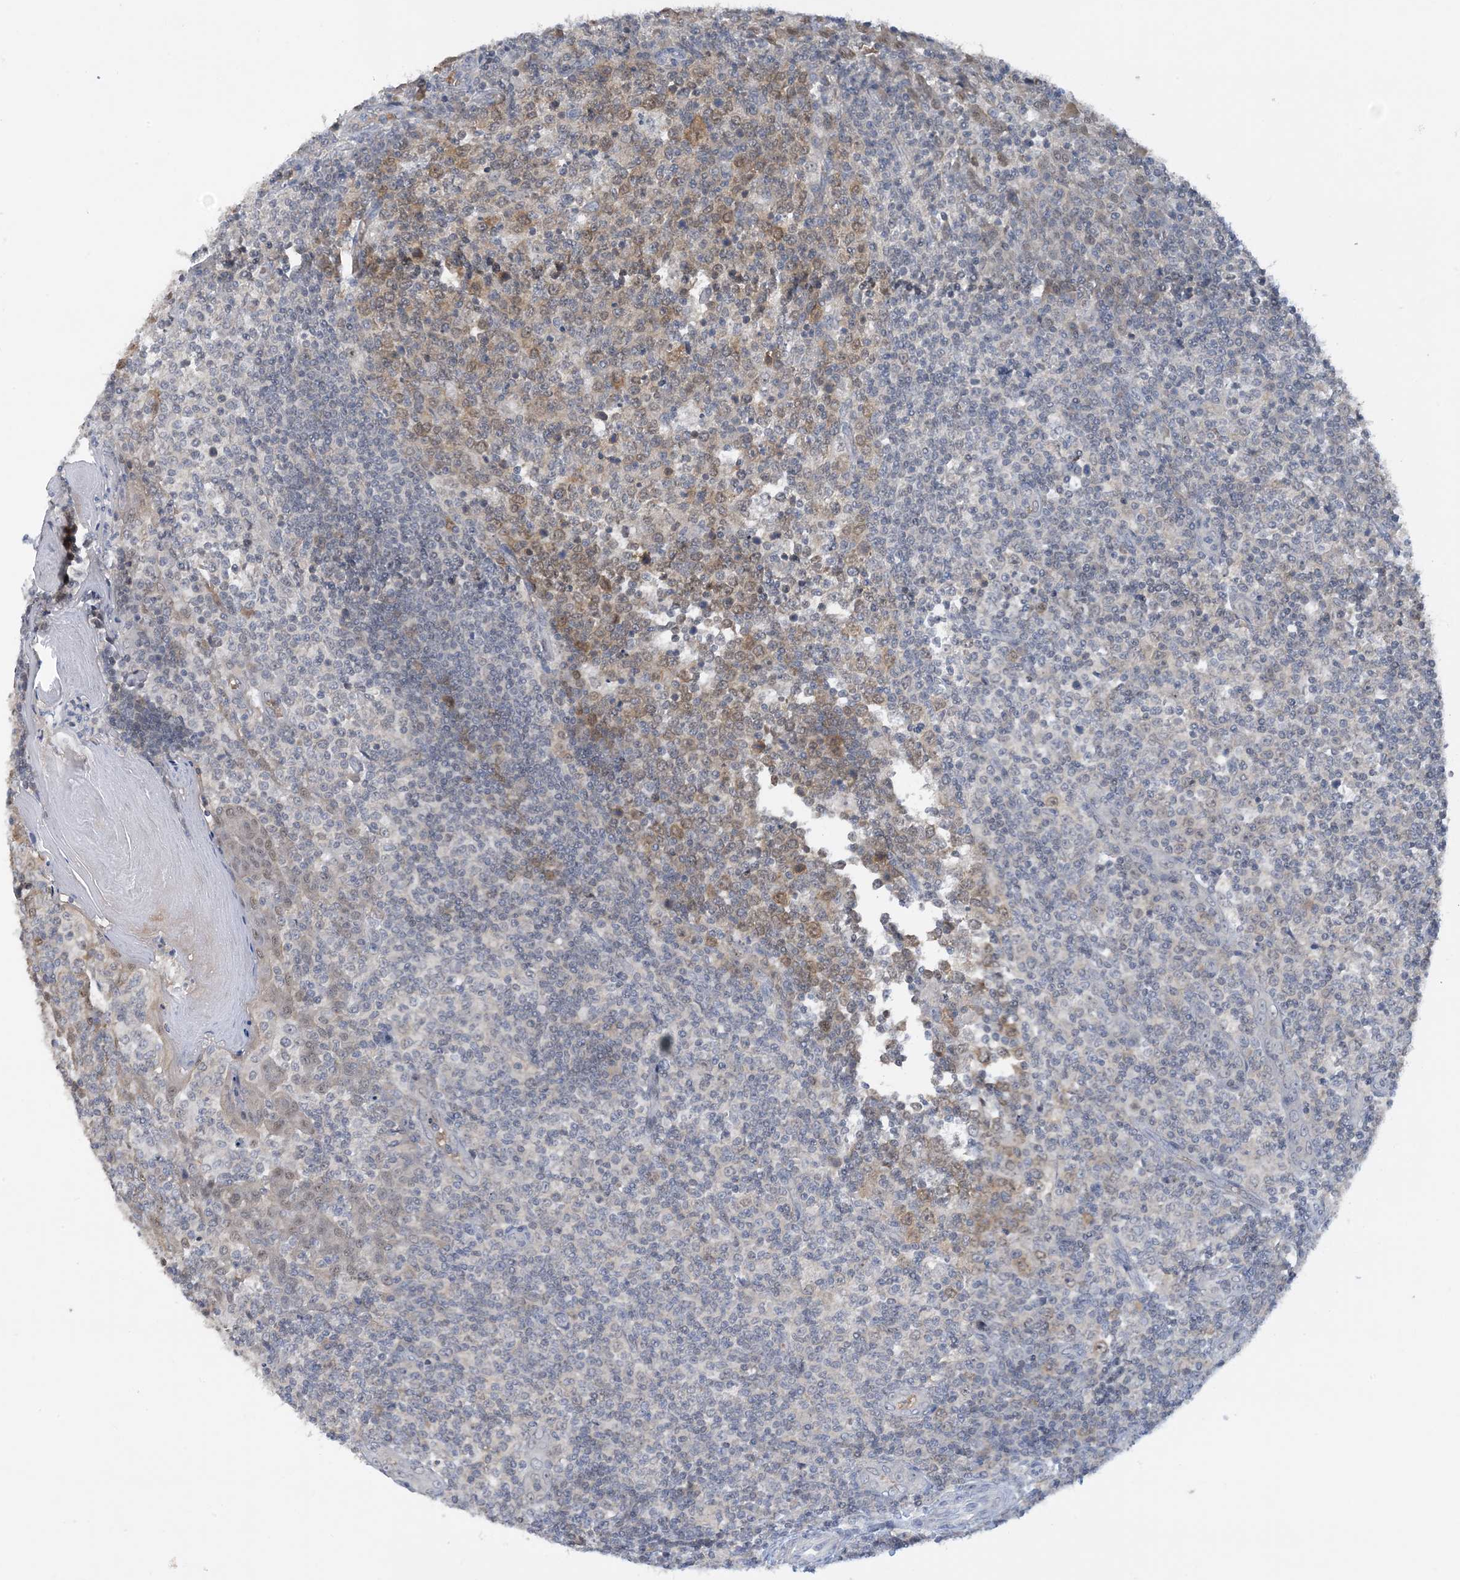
{"staining": {"intensity": "moderate", "quantity": "<25%", "location": "cytoplasmic/membranous,nuclear"}, "tissue": "tonsil", "cell_type": "Germinal center cells", "image_type": "normal", "snomed": [{"axis": "morphology", "description": "Normal tissue, NOS"}, {"axis": "topography", "description": "Tonsil"}], "caption": "Unremarkable tonsil exhibits moderate cytoplasmic/membranous,nuclear positivity in about <25% of germinal center cells.", "gene": "UBE2E1", "patient": {"sex": "female", "age": 19}}